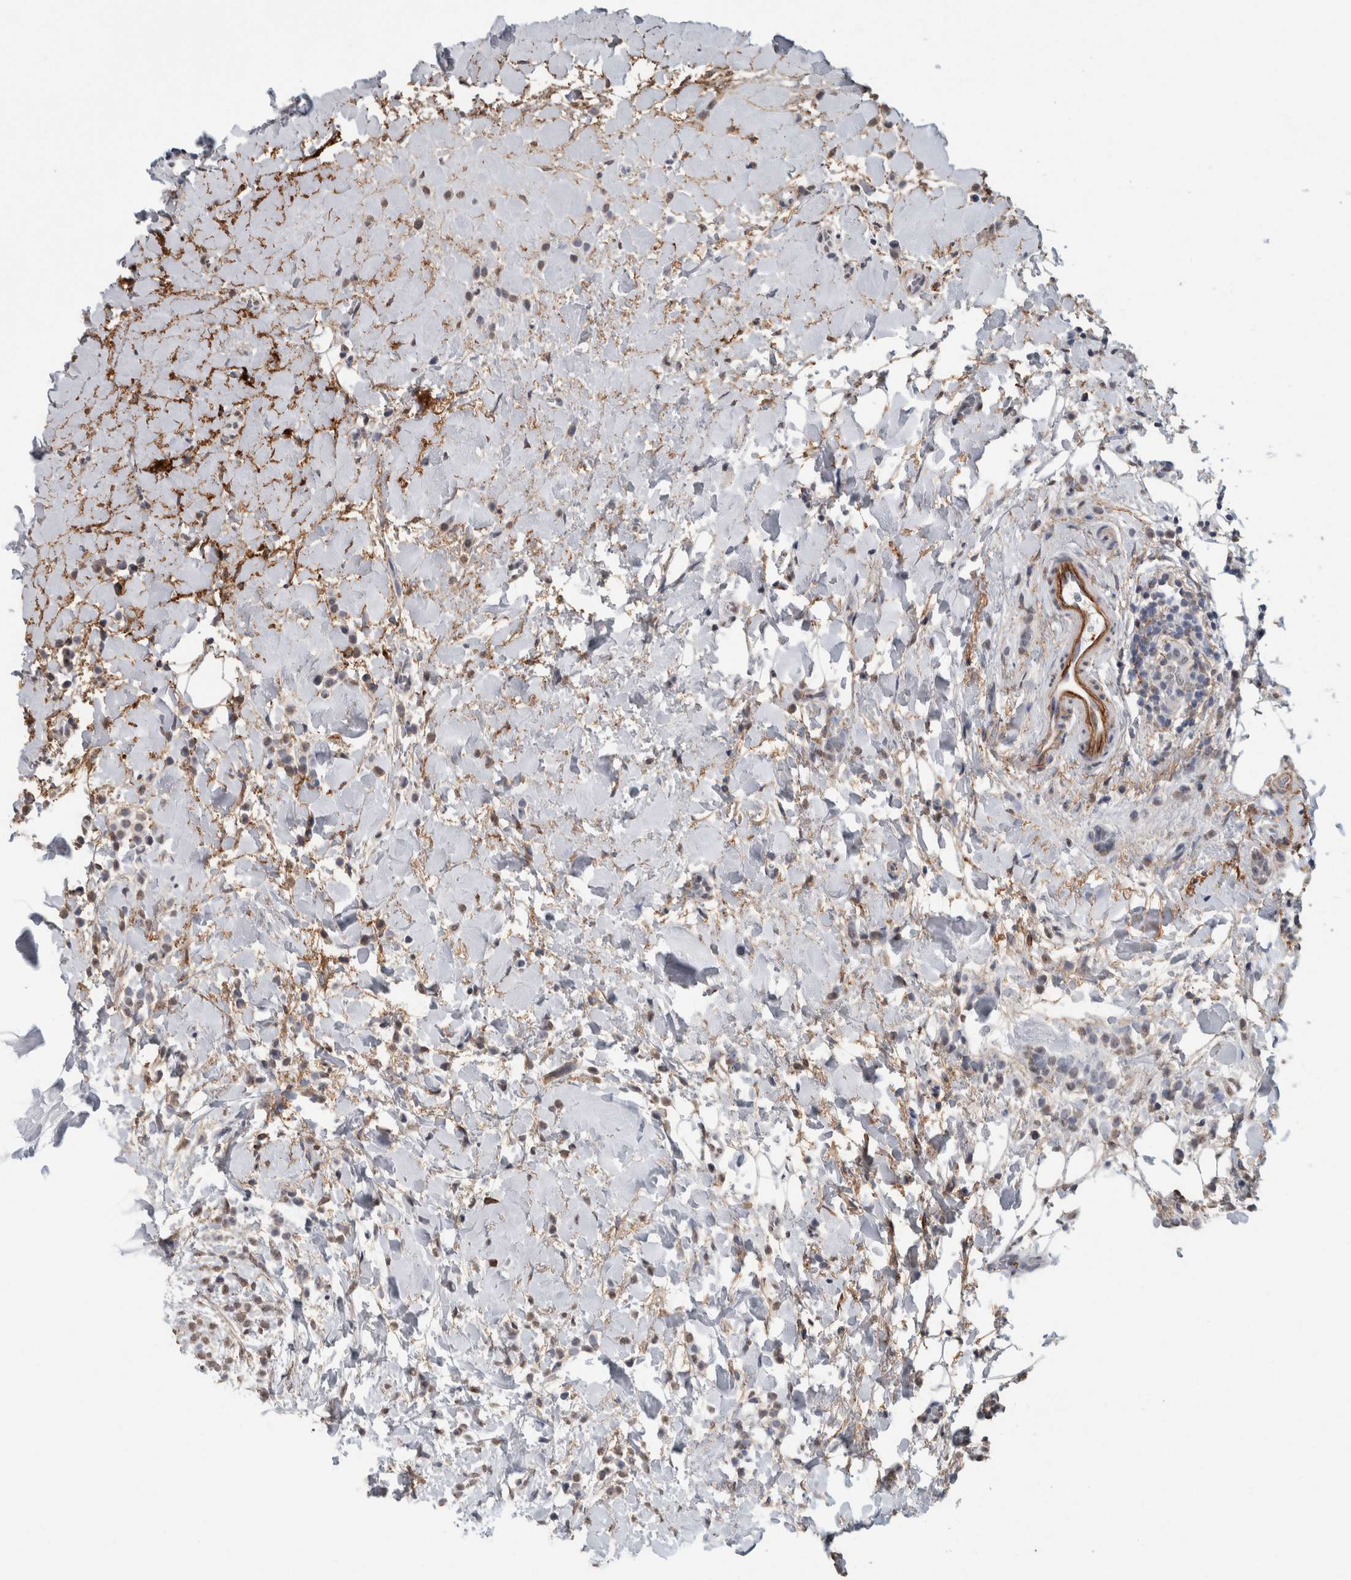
{"staining": {"intensity": "weak", "quantity": "<25%", "location": "nuclear"}, "tissue": "breast cancer", "cell_type": "Tumor cells", "image_type": "cancer", "snomed": [{"axis": "morphology", "description": "Normal tissue, NOS"}, {"axis": "morphology", "description": "Lobular carcinoma"}, {"axis": "topography", "description": "Breast"}], "caption": "The image displays no staining of tumor cells in breast cancer. Nuclei are stained in blue.", "gene": "LTBP1", "patient": {"sex": "female", "age": 50}}